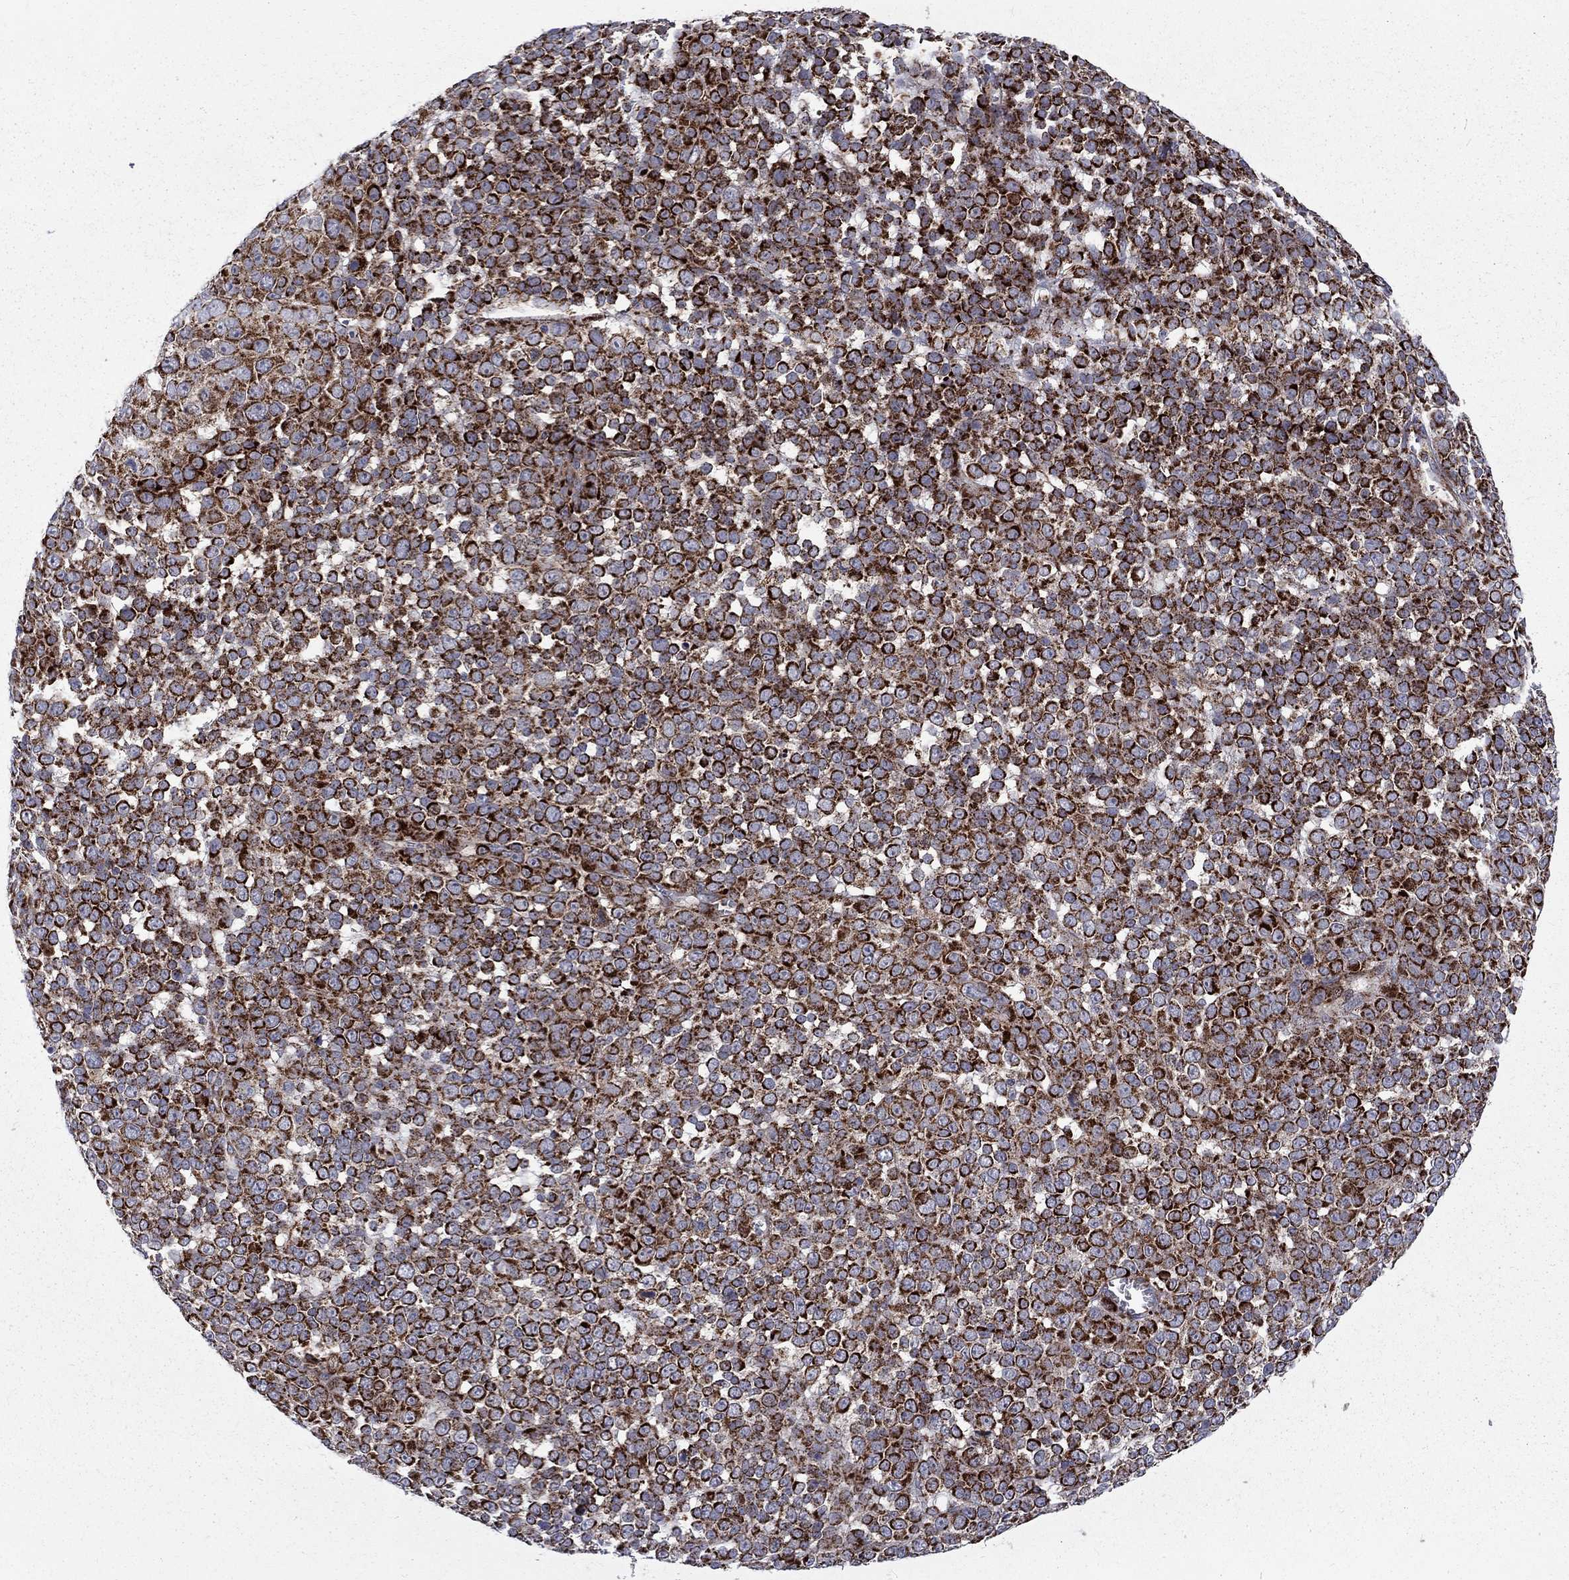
{"staining": {"intensity": "strong", "quantity": ">75%", "location": "cytoplasmic/membranous"}, "tissue": "melanoma", "cell_type": "Tumor cells", "image_type": "cancer", "snomed": [{"axis": "morphology", "description": "Malignant melanoma, NOS"}, {"axis": "topography", "description": "Skin"}], "caption": "The micrograph demonstrates staining of malignant melanoma, revealing strong cytoplasmic/membranous protein staining (brown color) within tumor cells. The staining is performed using DAB (3,3'-diaminobenzidine) brown chromogen to label protein expression. The nuclei are counter-stained blue using hematoxylin.", "gene": "ALDH1B1", "patient": {"sex": "female", "age": 95}}